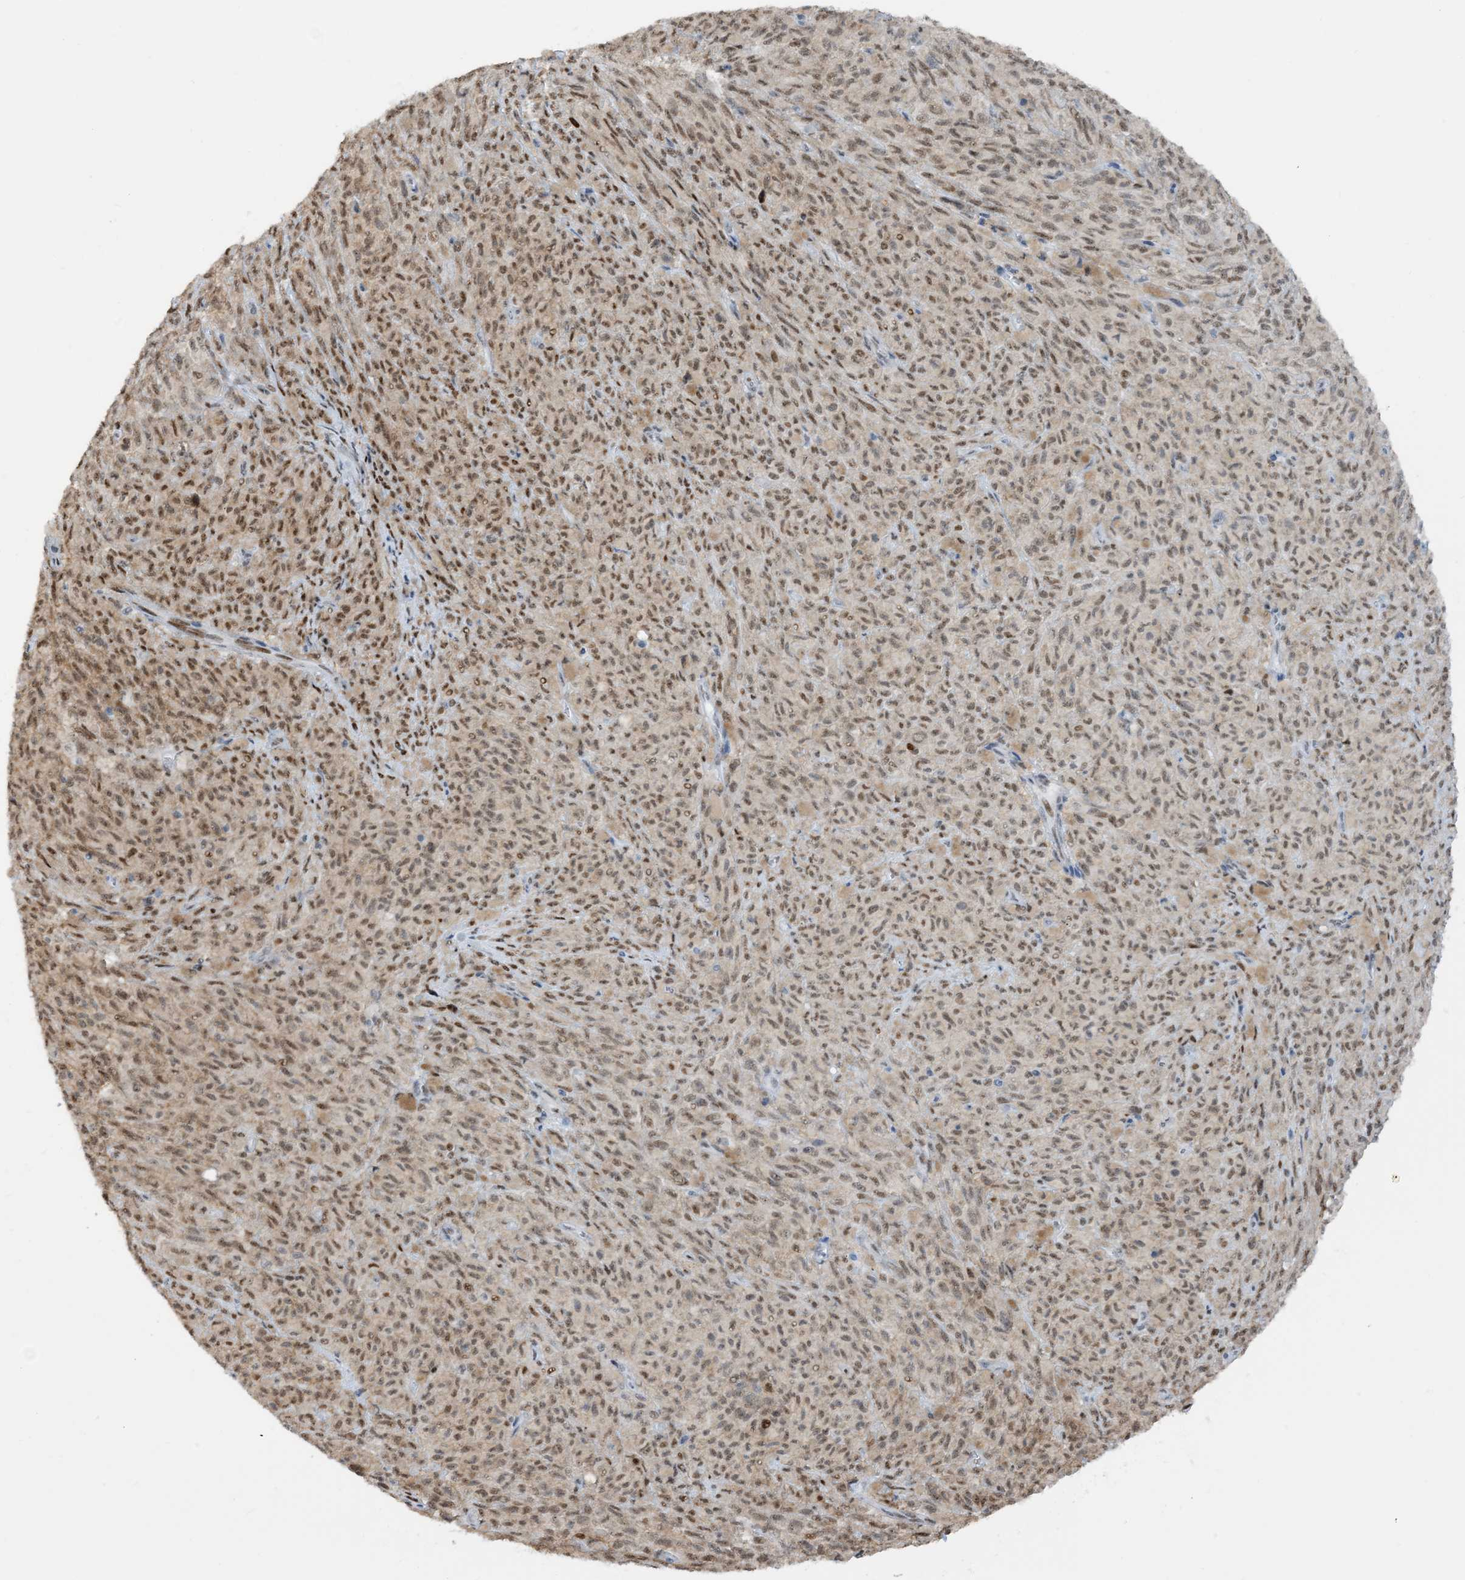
{"staining": {"intensity": "moderate", "quantity": ">75%", "location": "nuclear"}, "tissue": "melanoma", "cell_type": "Tumor cells", "image_type": "cancer", "snomed": [{"axis": "morphology", "description": "Malignant melanoma, NOS"}, {"axis": "topography", "description": "Skin"}], "caption": "Immunohistochemistry (IHC) image of malignant melanoma stained for a protein (brown), which exhibits medium levels of moderate nuclear positivity in about >75% of tumor cells.", "gene": "HEMK1", "patient": {"sex": "female", "age": 82}}